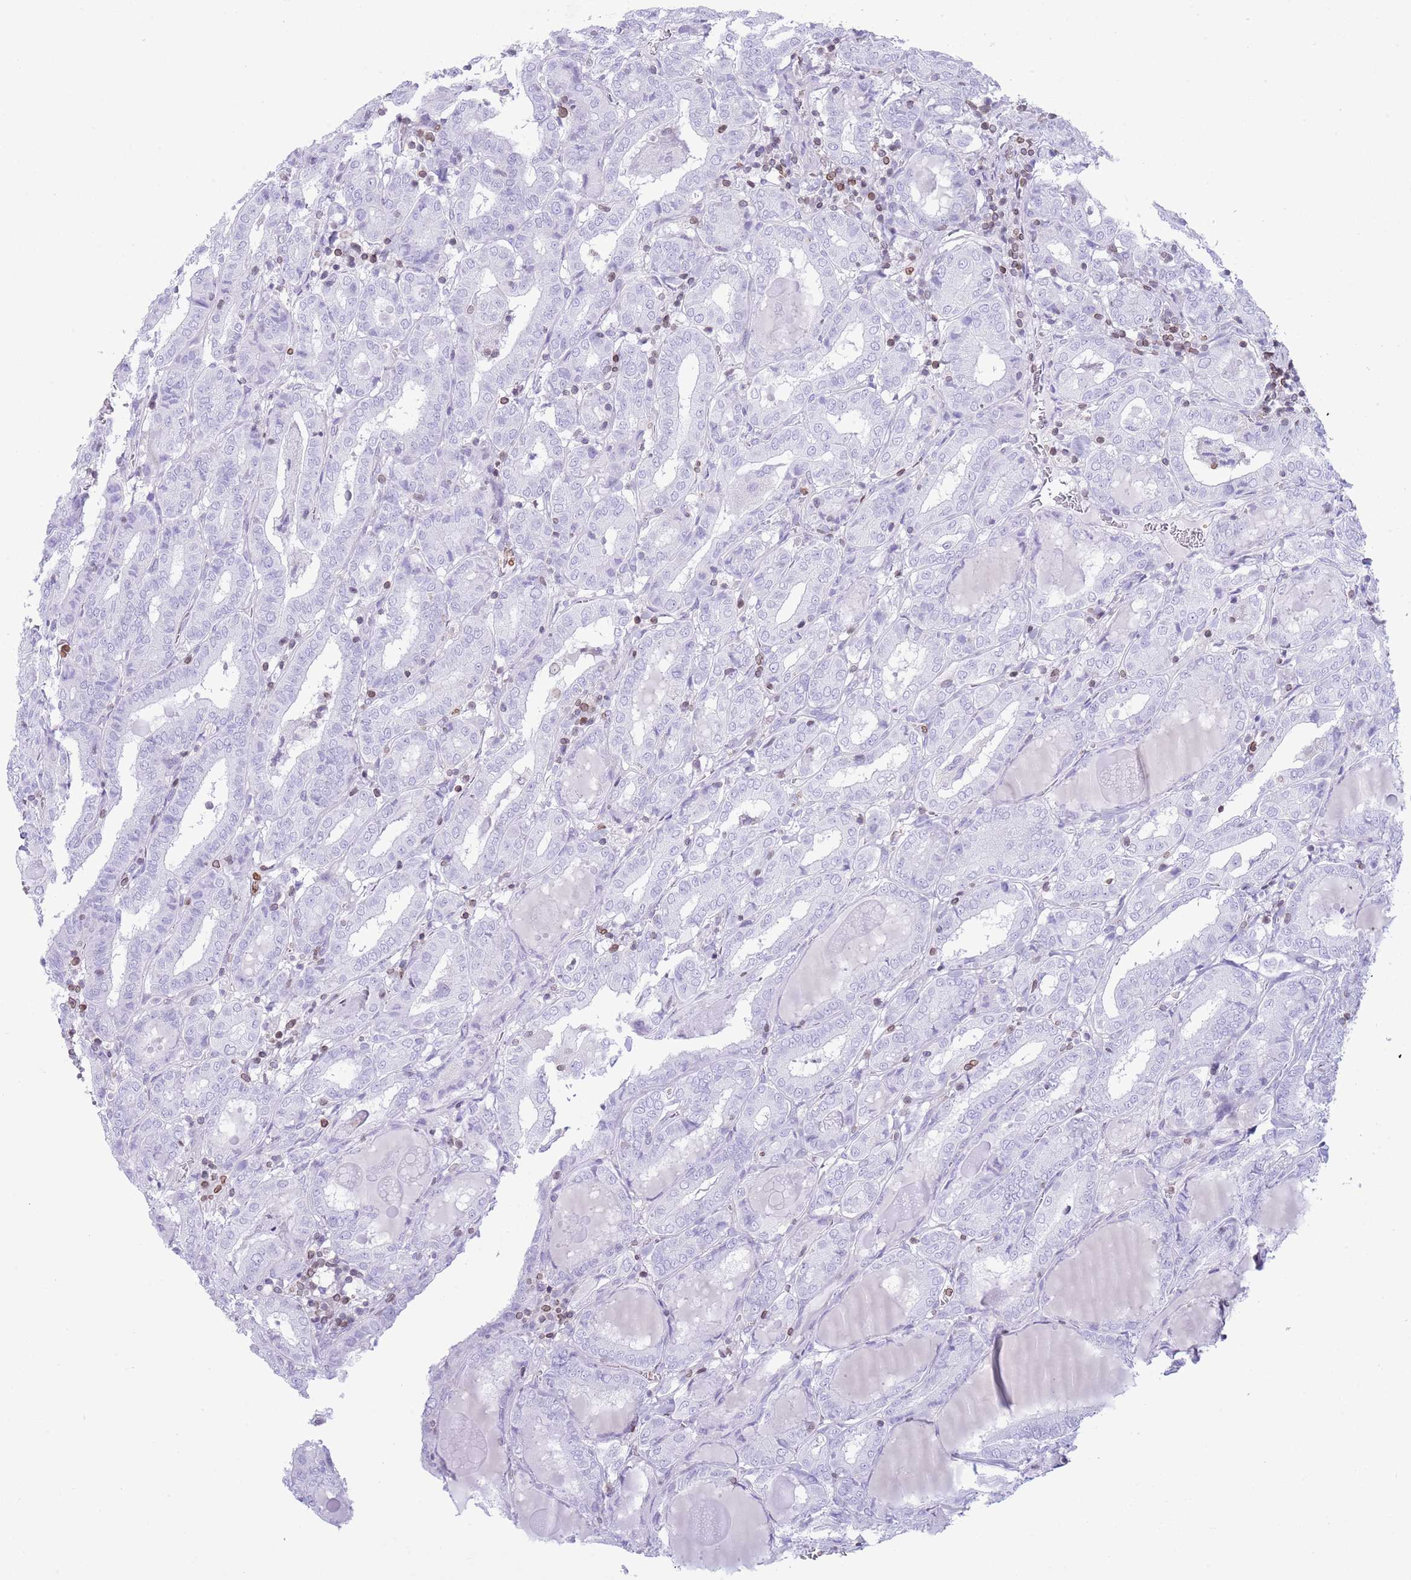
{"staining": {"intensity": "negative", "quantity": "none", "location": "none"}, "tissue": "thyroid cancer", "cell_type": "Tumor cells", "image_type": "cancer", "snomed": [{"axis": "morphology", "description": "Papillary adenocarcinoma, NOS"}, {"axis": "topography", "description": "Thyroid gland"}], "caption": "A photomicrograph of thyroid papillary adenocarcinoma stained for a protein exhibits no brown staining in tumor cells. Brightfield microscopy of IHC stained with DAB (brown) and hematoxylin (blue), captured at high magnification.", "gene": "LBR", "patient": {"sex": "female", "age": 72}}